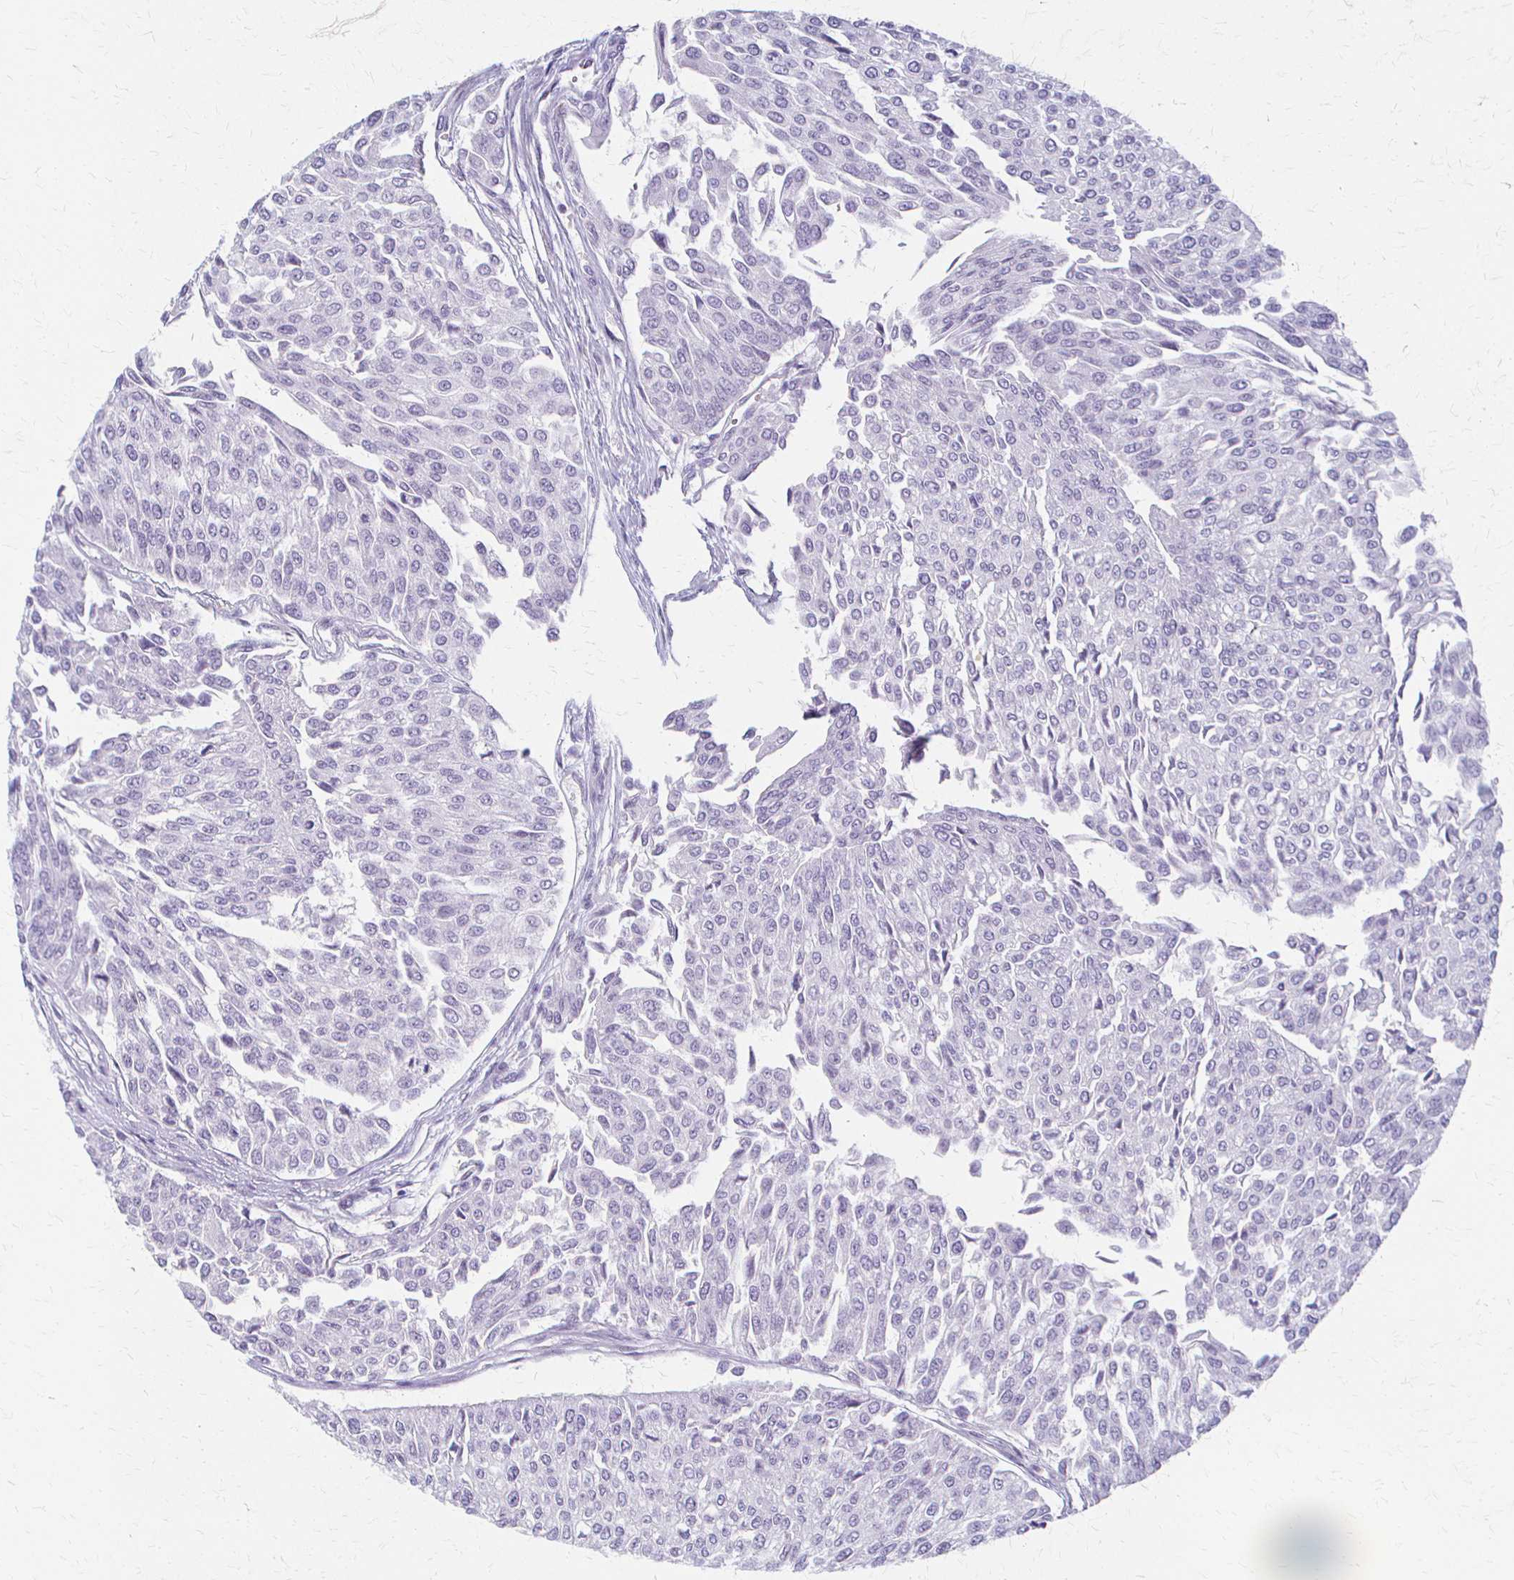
{"staining": {"intensity": "negative", "quantity": "none", "location": "none"}, "tissue": "urothelial cancer", "cell_type": "Tumor cells", "image_type": "cancer", "snomed": [{"axis": "morphology", "description": "Urothelial carcinoma, NOS"}, {"axis": "topography", "description": "Urinary bladder"}], "caption": "An immunohistochemistry (IHC) histopathology image of urothelial cancer is shown. There is no staining in tumor cells of urothelial cancer.", "gene": "ACP5", "patient": {"sex": "male", "age": 67}}